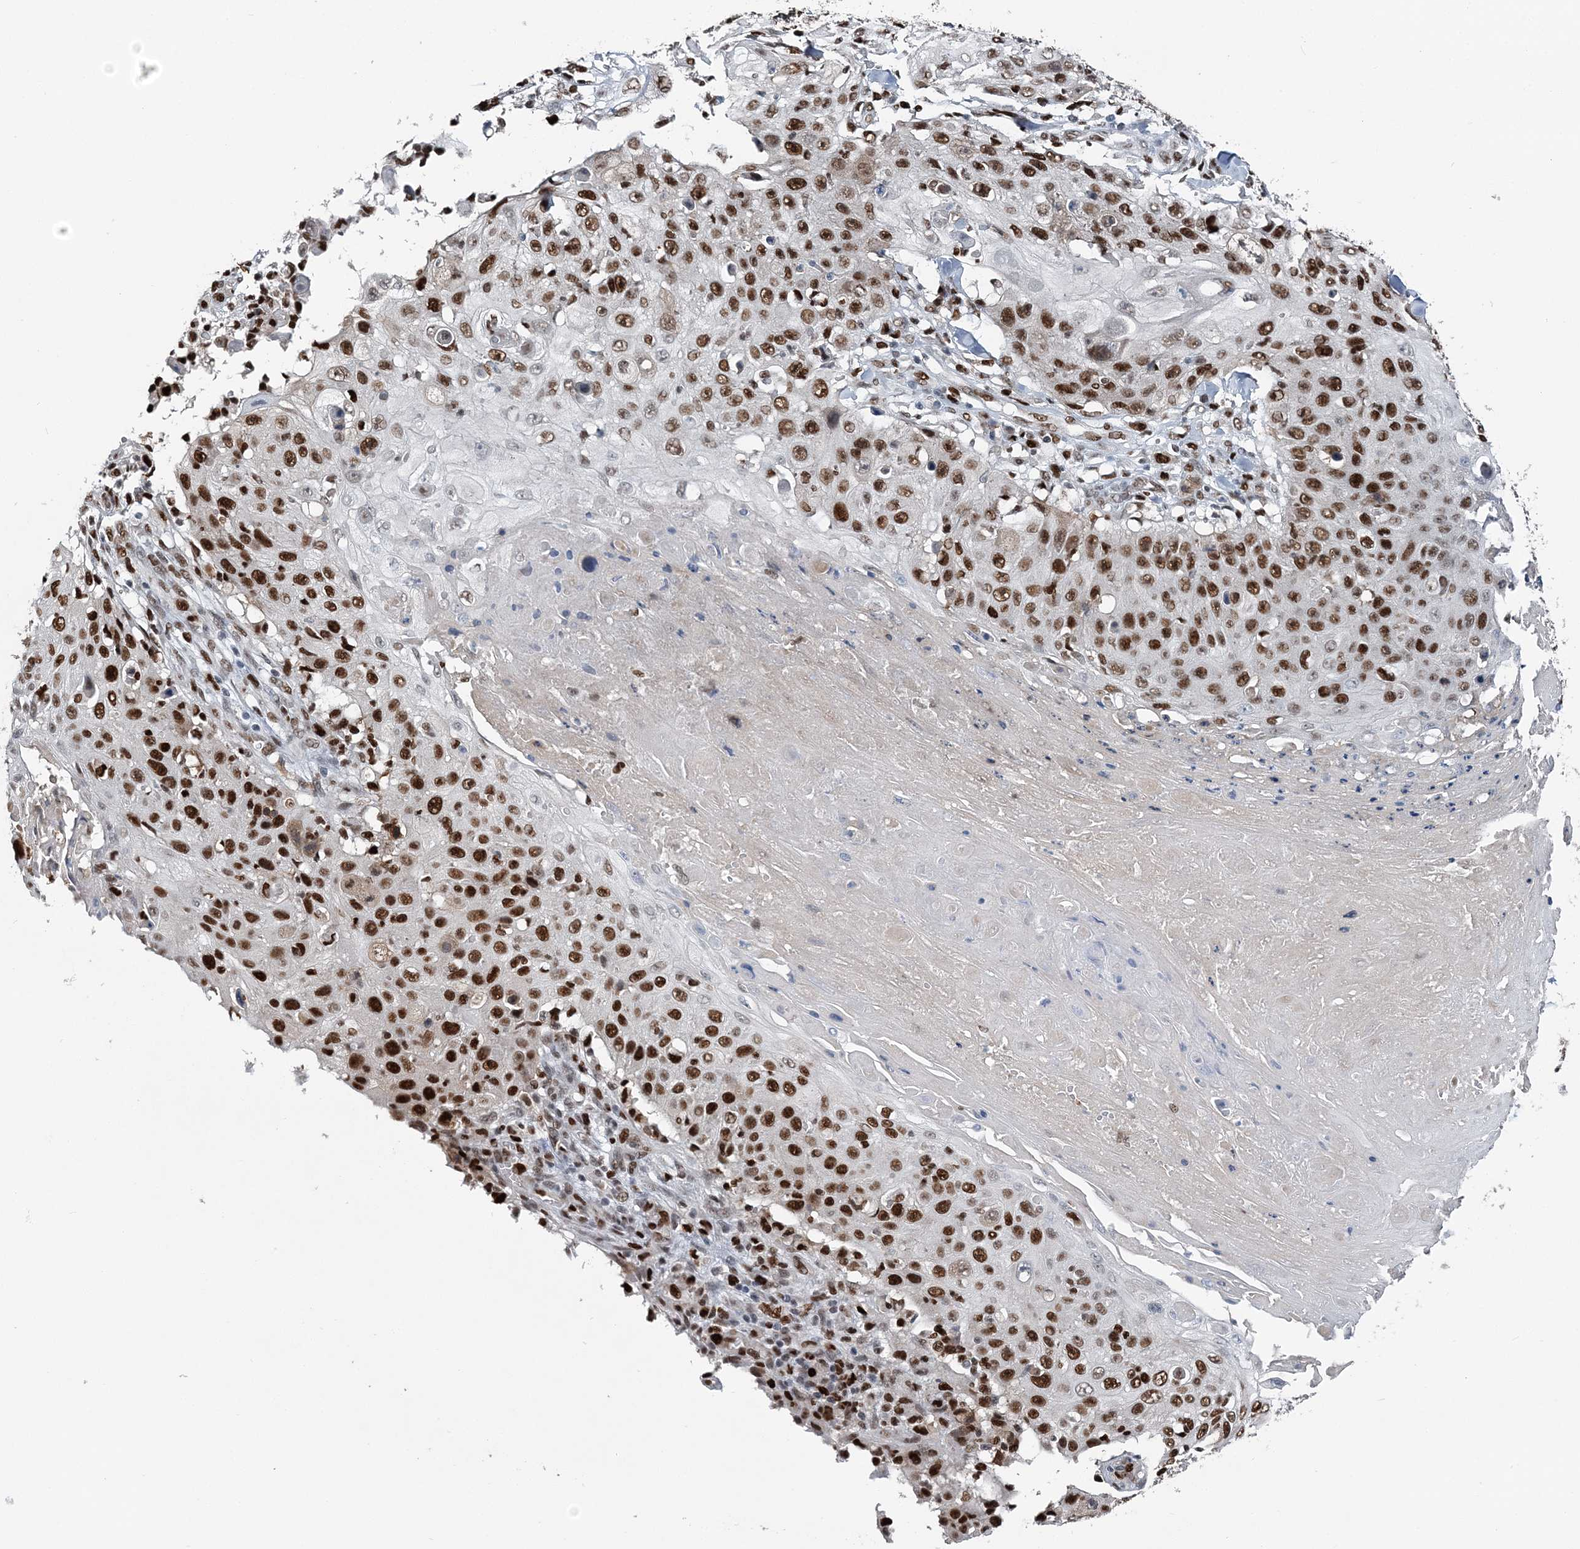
{"staining": {"intensity": "strong", "quantity": ">75%", "location": "nuclear"}, "tissue": "skin cancer", "cell_type": "Tumor cells", "image_type": "cancer", "snomed": [{"axis": "morphology", "description": "Squamous cell carcinoma, NOS"}, {"axis": "topography", "description": "Skin"}], "caption": "The micrograph shows immunohistochemical staining of skin cancer (squamous cell carcinoma). There is strong nuclear expression is present in about >75% of tumor cells.", "gene": "HAT1", "patient": {"sex": "male", "age": 86}}